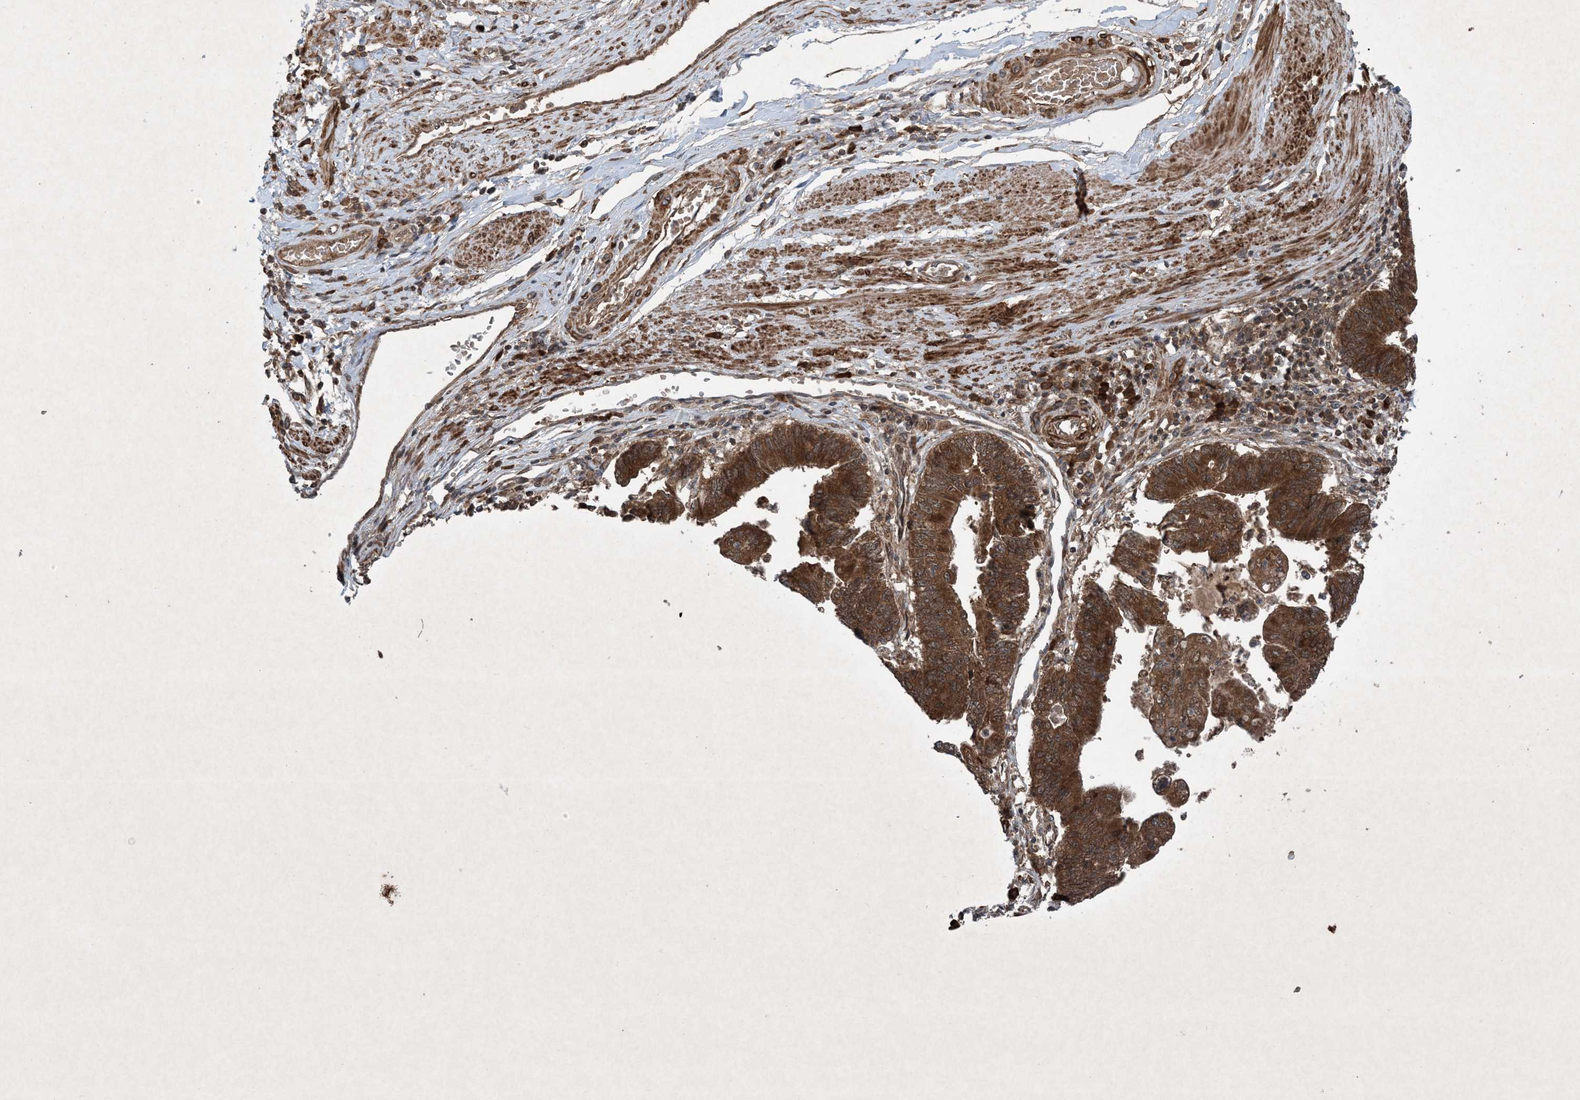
{"staining": {"intensity": "strong", "quantity": ">75%", "location": "cytoplasmic/membranous"}, "tissue": "stomach cancer", "cell_type": "Tumor cells", "image_type": "cancer", "snomed": [{"axis": "morphology", "description": "Adenocarcinoma, NOS"}, {"axis": "topography", "description": "Stomach"}], "caption": "This micrograph shows IHC staining of human stomach adenocarcinoma, with high strong cytoplasmic/membranous staining in about >75% of tumor cells.", "gene": "GNG5", "patient": {"sex": "male", "age": 59}}